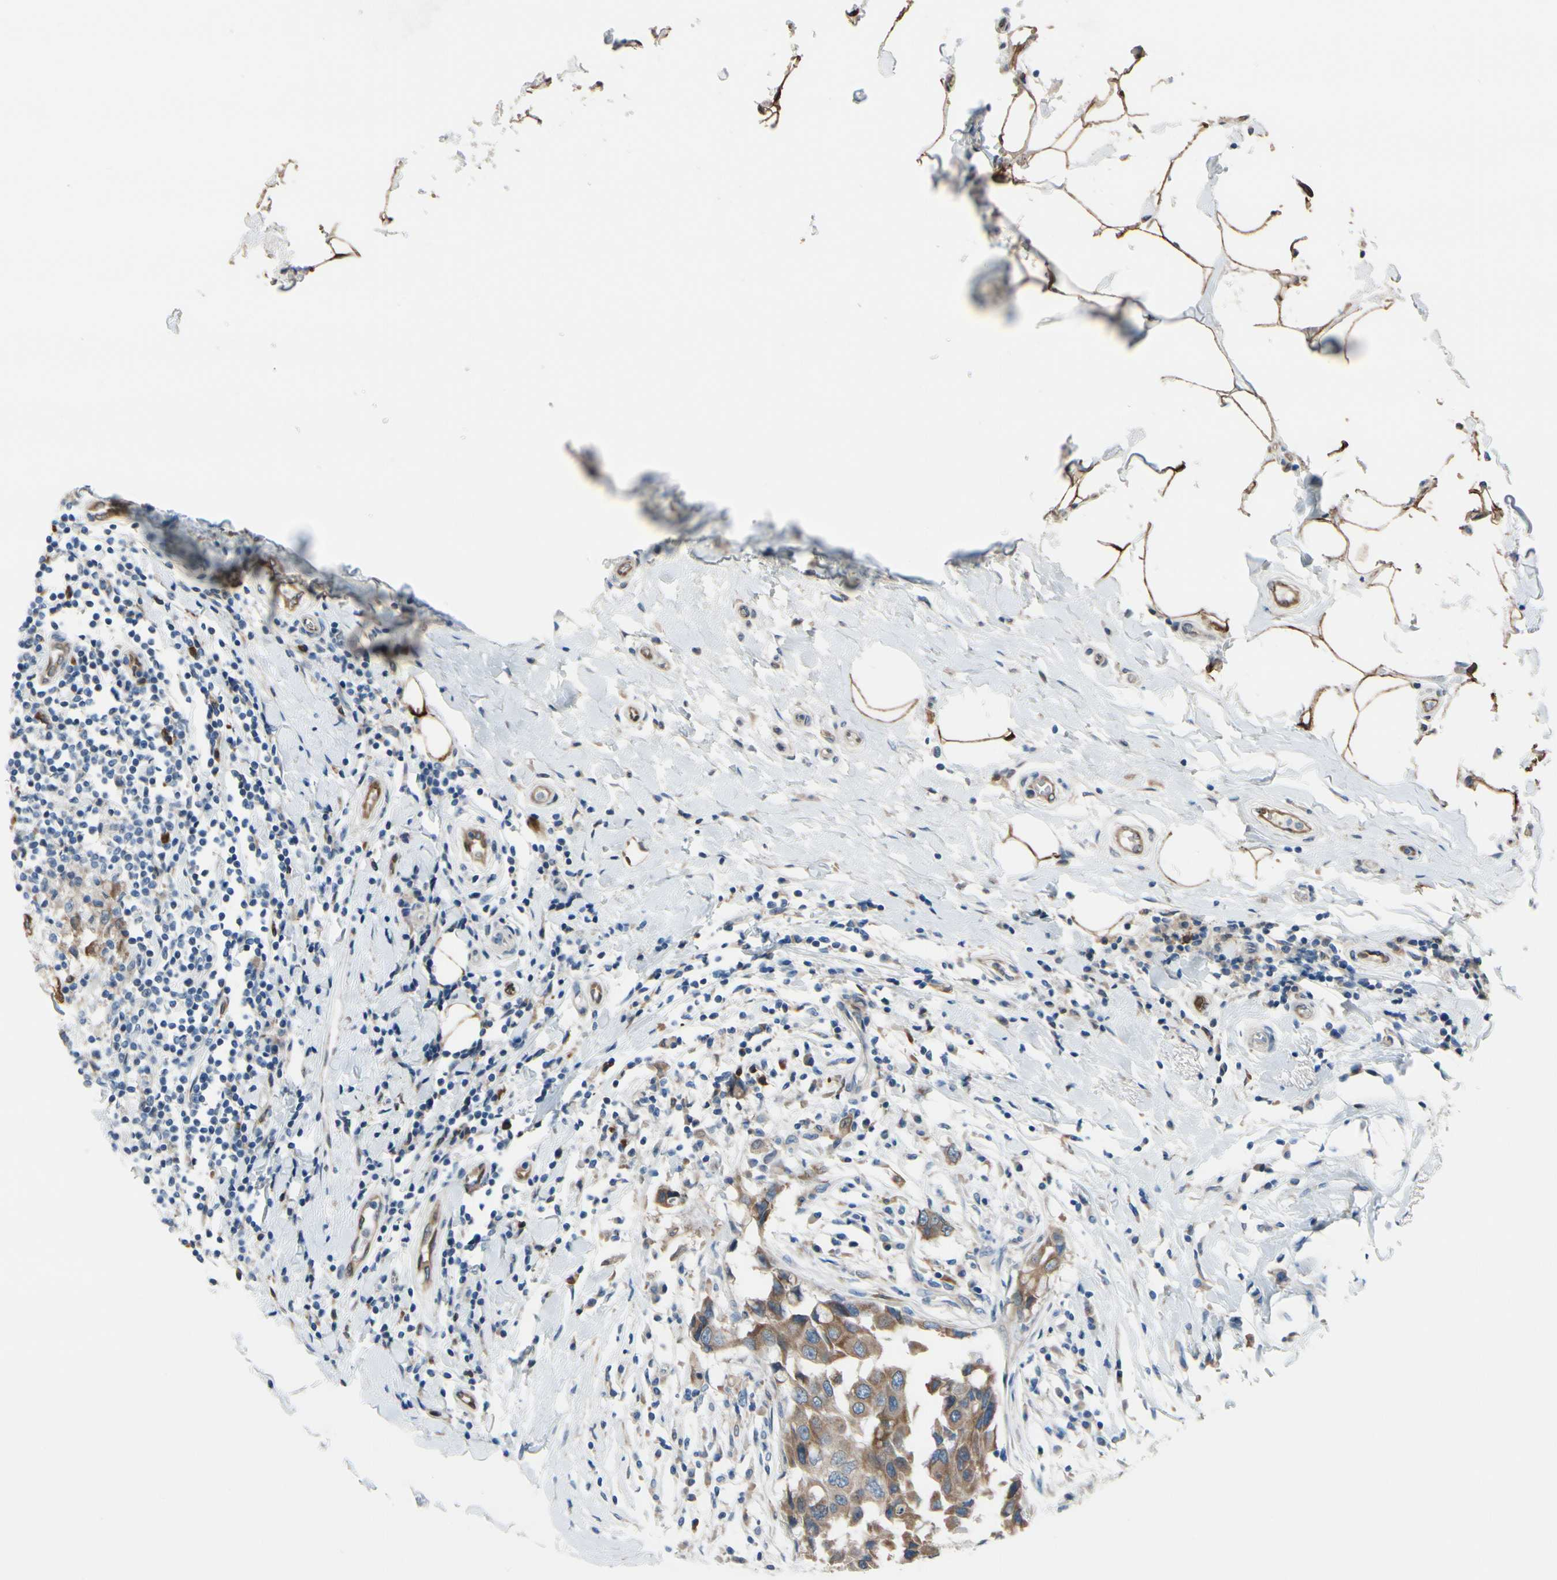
{"staining": {"intensity": "moderate", "quantity": ">75%", "location": "cytoplasmic/membranous"}, "tissue": "breast cancer", "cell_type": "Tumor cells", "image_type": "cancer", "snomed": [{"axis": "morphology", "description": "Duct carcinoma"}, {"axis": "topography", "description": "Breast"}], "caption": "DAB immunohistochemical staining of breast cancer (intraductal carcinoma) demonstrates moderate cytoplasmic/membranous protein staining in about >75% of tumor cells.", "gene": "PRXL2A", "patient": {"sex": "female", "age": 27}}